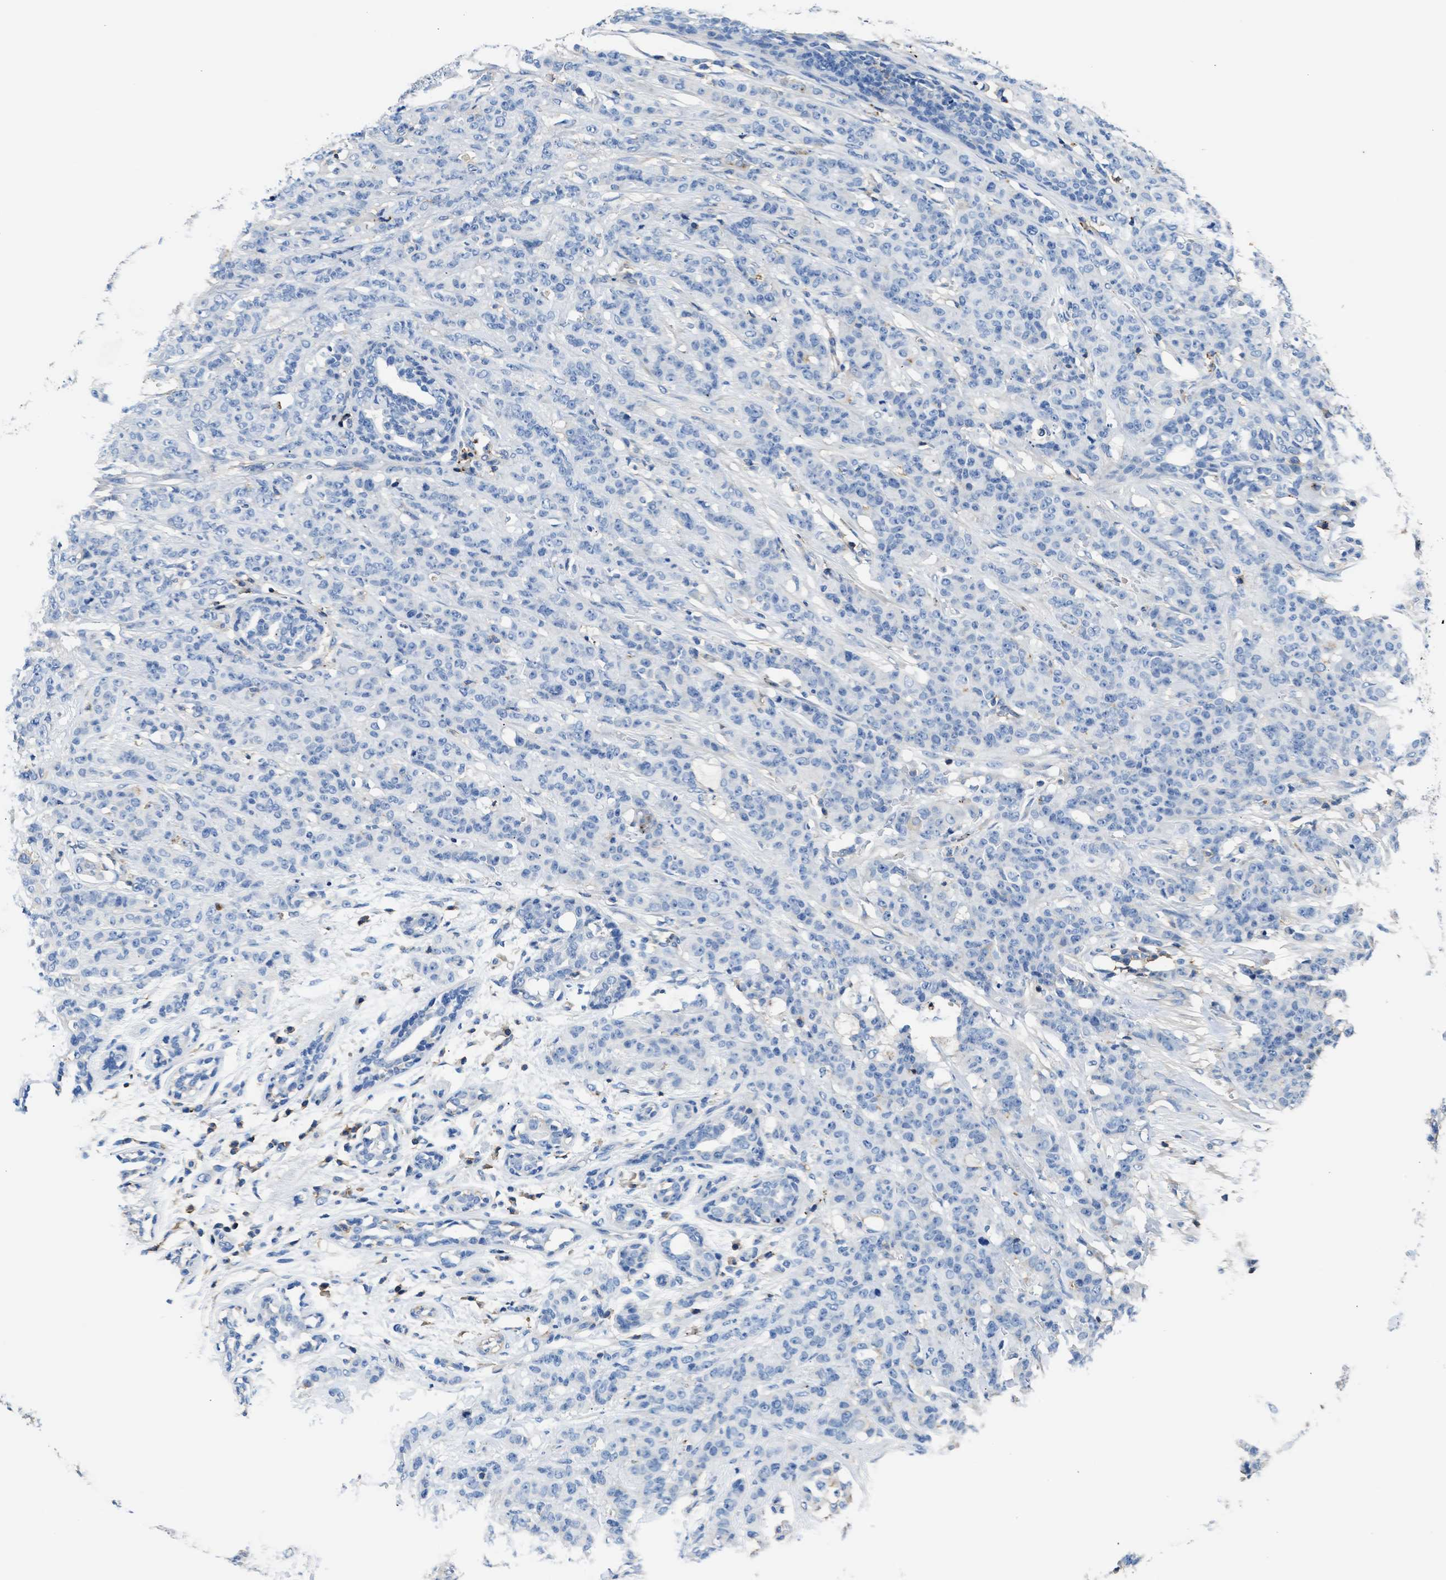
{"staining": {"intensity": "negative", "quantity": "none", "location": "none"}, "tissue": "breast cancer", "cell_type": "Tumor cells", "image_type": "cancer", "snomed": [{"axis": "morphology", "description": "Normal tissue, NOS"}, {"axis": "morphology", "description": "Duct carcinoma"}, {"axis": "topography", "description": "Breast"}], "caption": "Breast invasive ductal carcinoma was stained to show a protein in brown. There is no significant positivity in tumor cells.", "gene": "KCNQ4", "patient": {"sex": "female", "age": 40}}